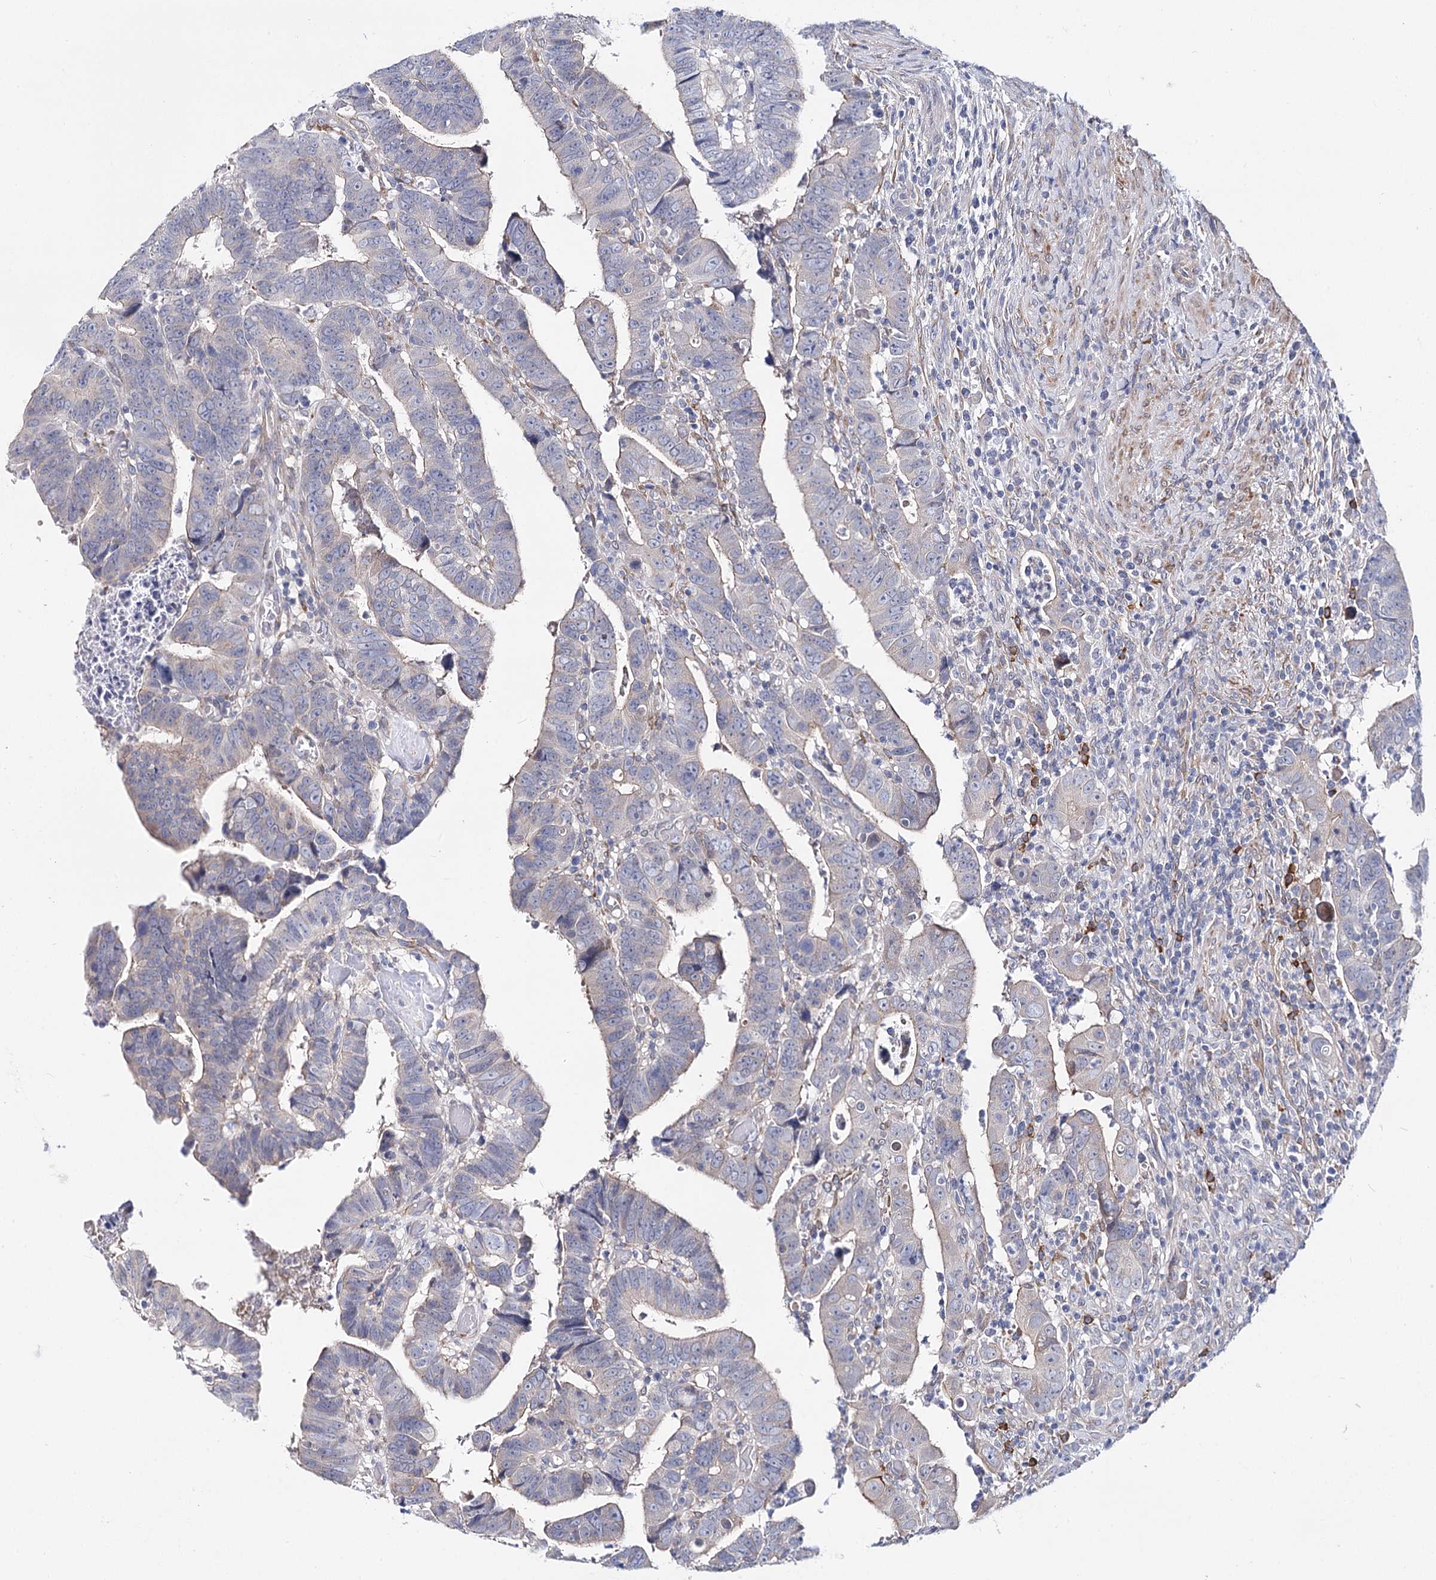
{"staining": {"intensity": "negative", "quantity": "none", "location": "none"}, "tissue": "colorectal cancer", "cell_type": "Tumor cells", "image_type": "cancer", "snomed": [{"axis": "morphology", "description": "Normal tissue, NOS"}, {"axis": "morphology", "description": "Adenocarcinoma, NOS"}, {"axis": "topography", "description": "Rectum"}], "caption": "Immunohistochemistry (IHC) image of neoplastic tissue: colorectal adenocarcinoma stained with DAB demonstrates no significant protein expression in tumor cells. (Brightfield microscopy of DAB (3,3'-diaminobenzidine) immunohistochemistry at high magnification).", "gene": "TEX12", "patient": {"sex": "female", "age": 65}}